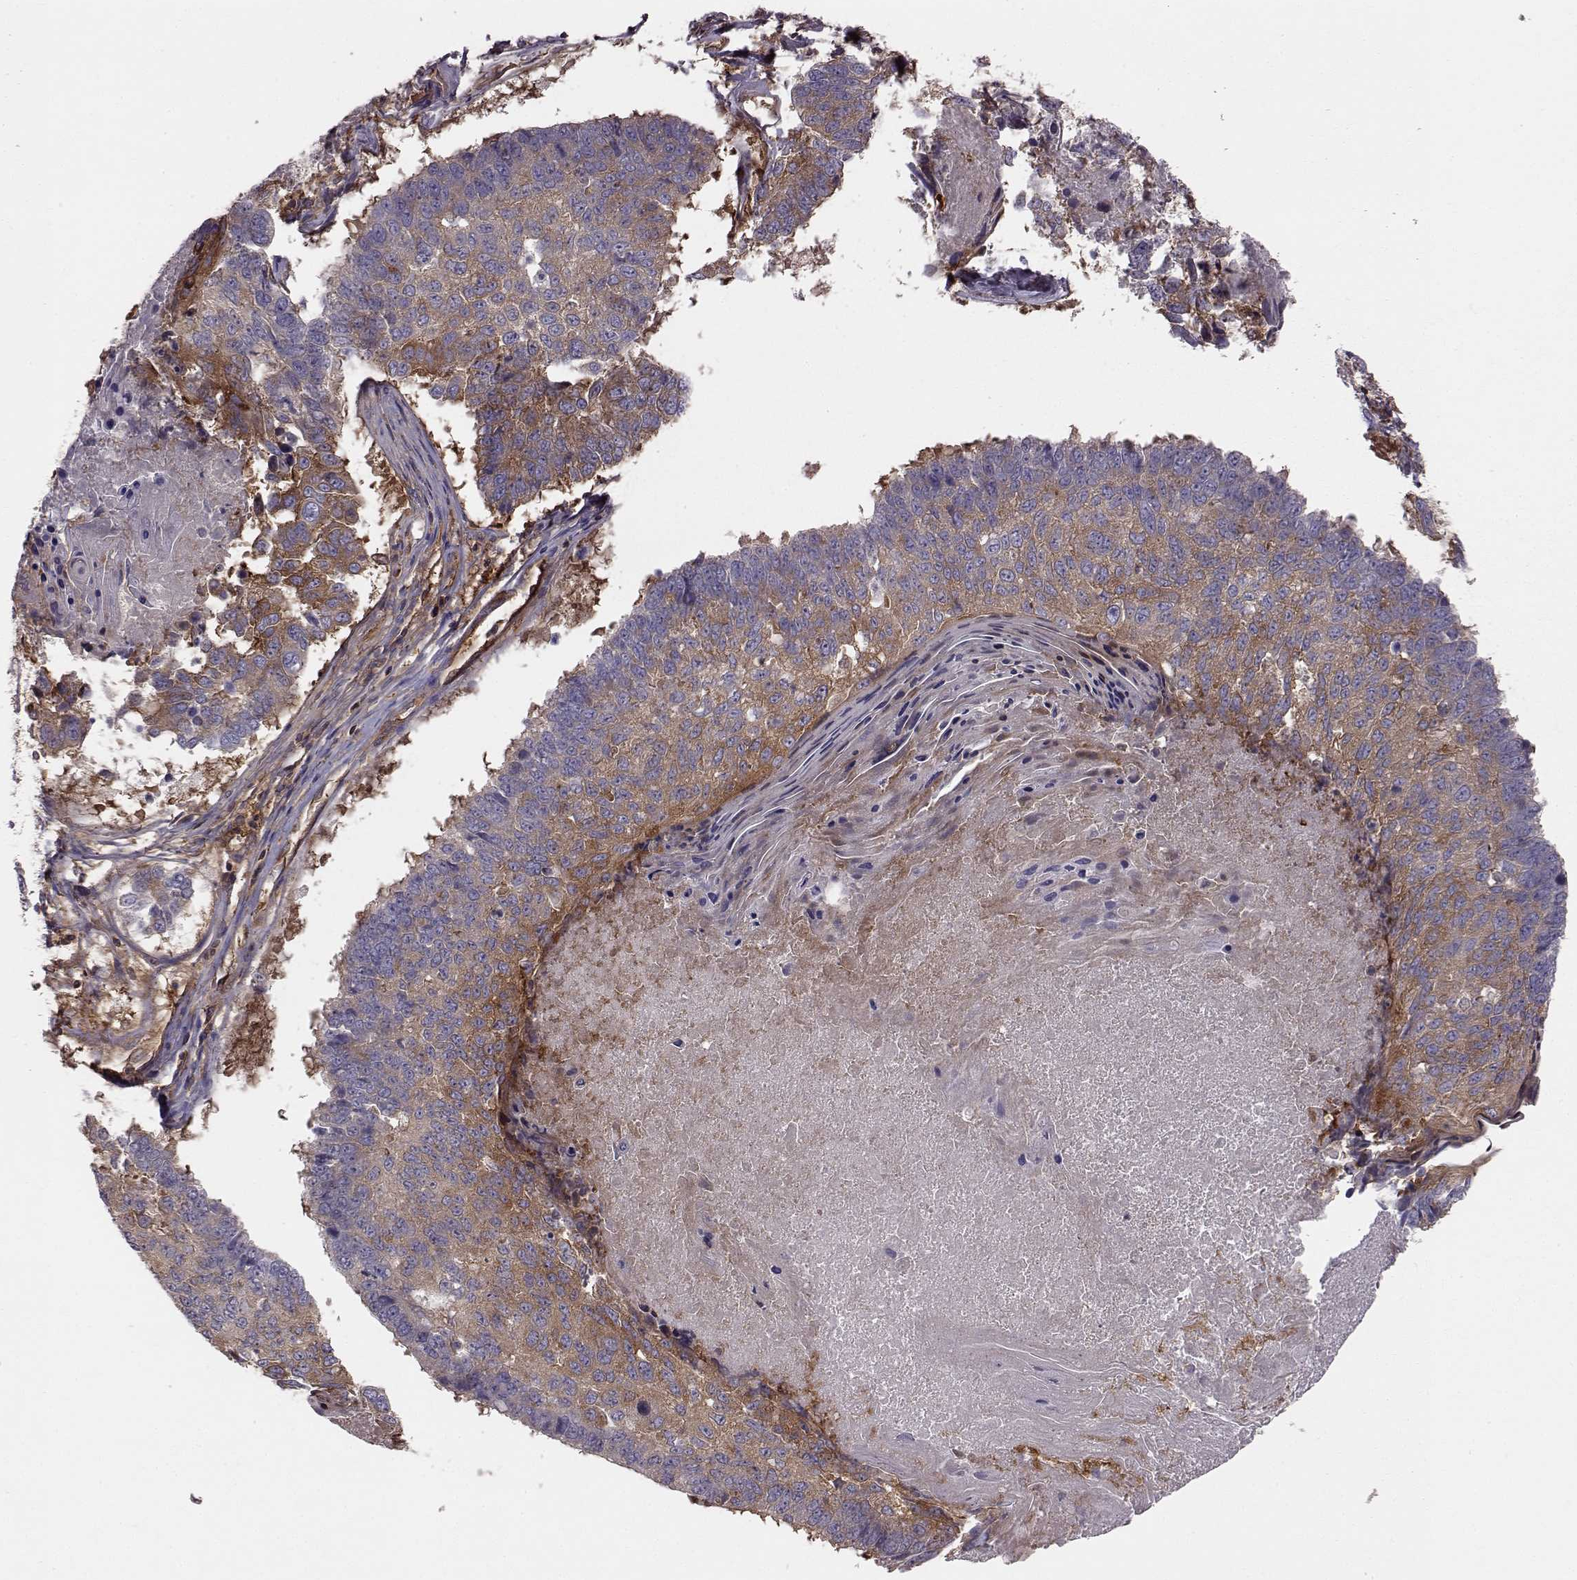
{"staining": {"intensity": "moderate", "quantity": "<25%", "location": "cytoplasmic/membranous"}, "tissue": "lung cancer", "cell_type": "Tumor cells", "image_type": "cancer", "snomed": [{"axis": "morphology", "description": "Squamous cell carcinoma, NOS"}, {"axis": "topography", "description": "Lung"}], "caption": "Protein expression analysis of lung cancer reveals moderate cytoplasmic/membranous expression in about <25% of tumor cells.", "gene": "RABGAP1", "patient": {"sex": "male", "age": 73}}